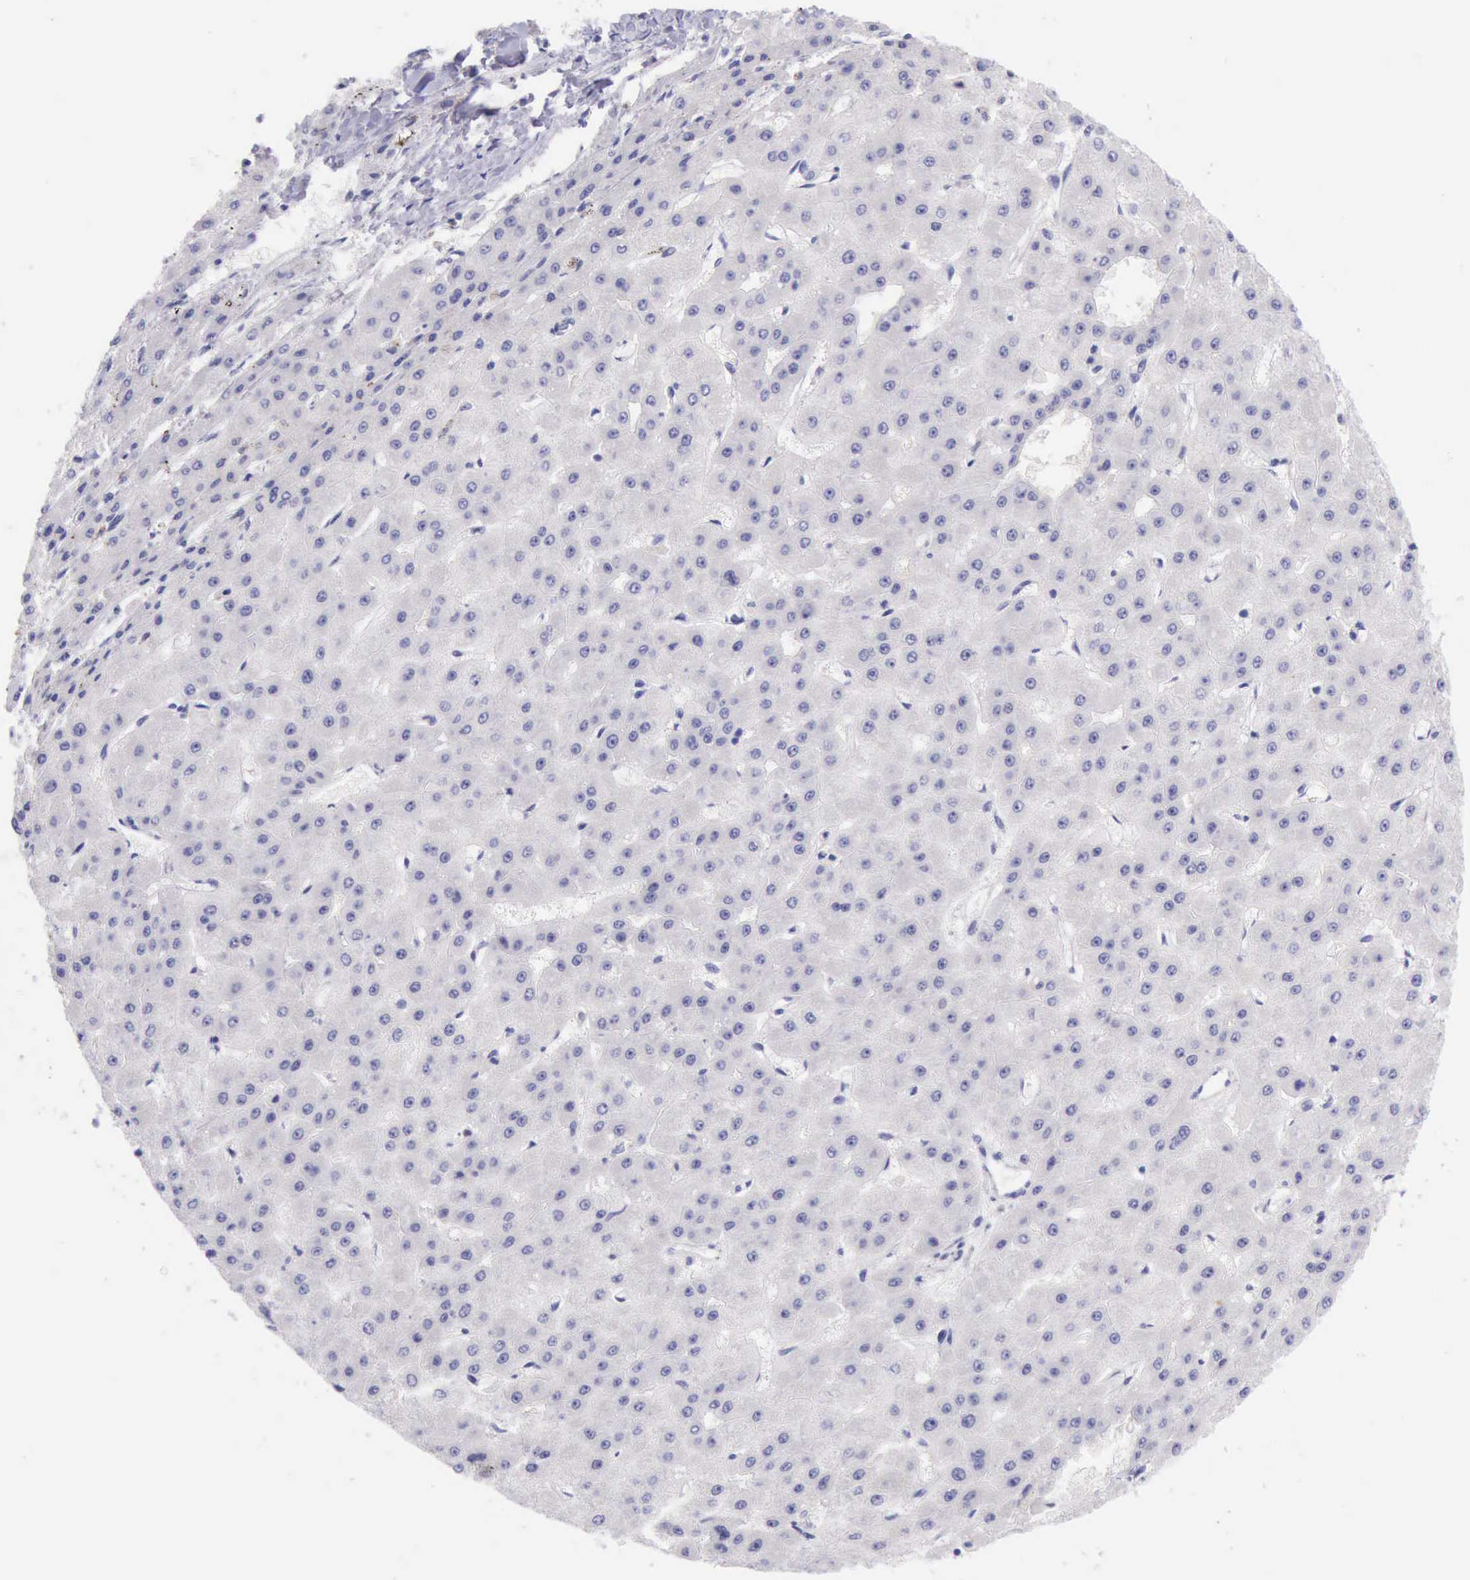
{"staining": {"intensity": "negative", "quantity": "none", "location": "none"}, "tissue": "liver cancer", "cell_type": "Tumor cells", "image_type": "cancer", "snomed": [{"axis": "morphology", "description": "Carcinoma, Hepatocellular, NOS"}, {"axis": "topography", "description": "Liver"}], "caption": "Tumor cells show no significant positivity in liver cancer. (DAB IHC, high magnification).", "gene": "LRFN5", "patient": {"sex": "female", "age": 52}}